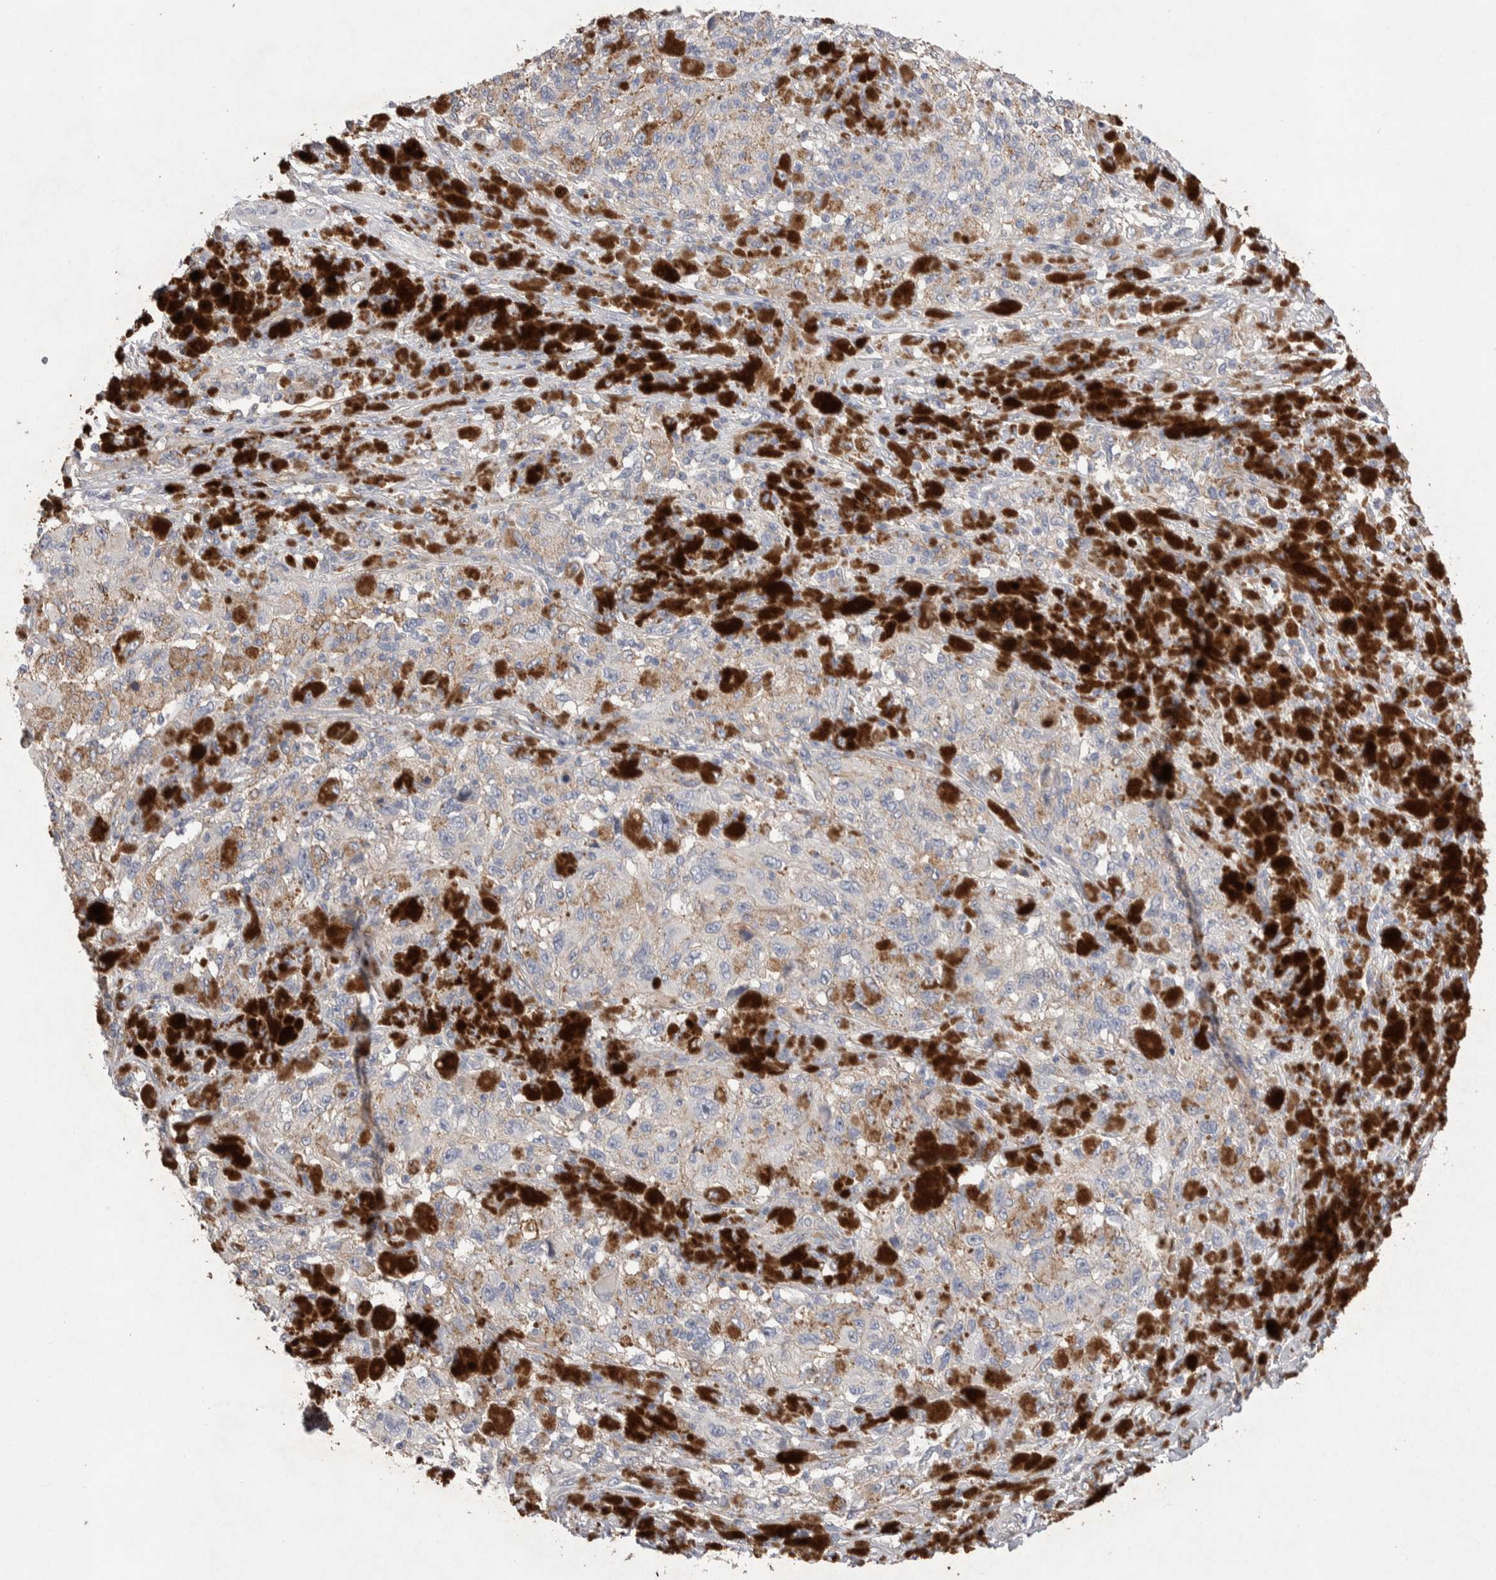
{"staining": {"intensity": "weak", "quantity": "<25%", "location": "cytoplasmic/membranous"}, "tissue": "melanoma", "cell_type": "Tumor cells", "image_type": "cancer", "snomed": [{"axis": "morphology", "description": "Malignant melanoma, NOS"}, {"axis": "topography", "description": "Skin"}], "caption": "Tumor cells are negative for protein expression in human malignant melanoma. The staining was performed using DAB to visualize the protein expression in brown, while the nuclei were stained in blue with hematoxylin (Magnification: 20x).", "gene": "GCNA", "patient": {"sex": "female", "age": 73}}